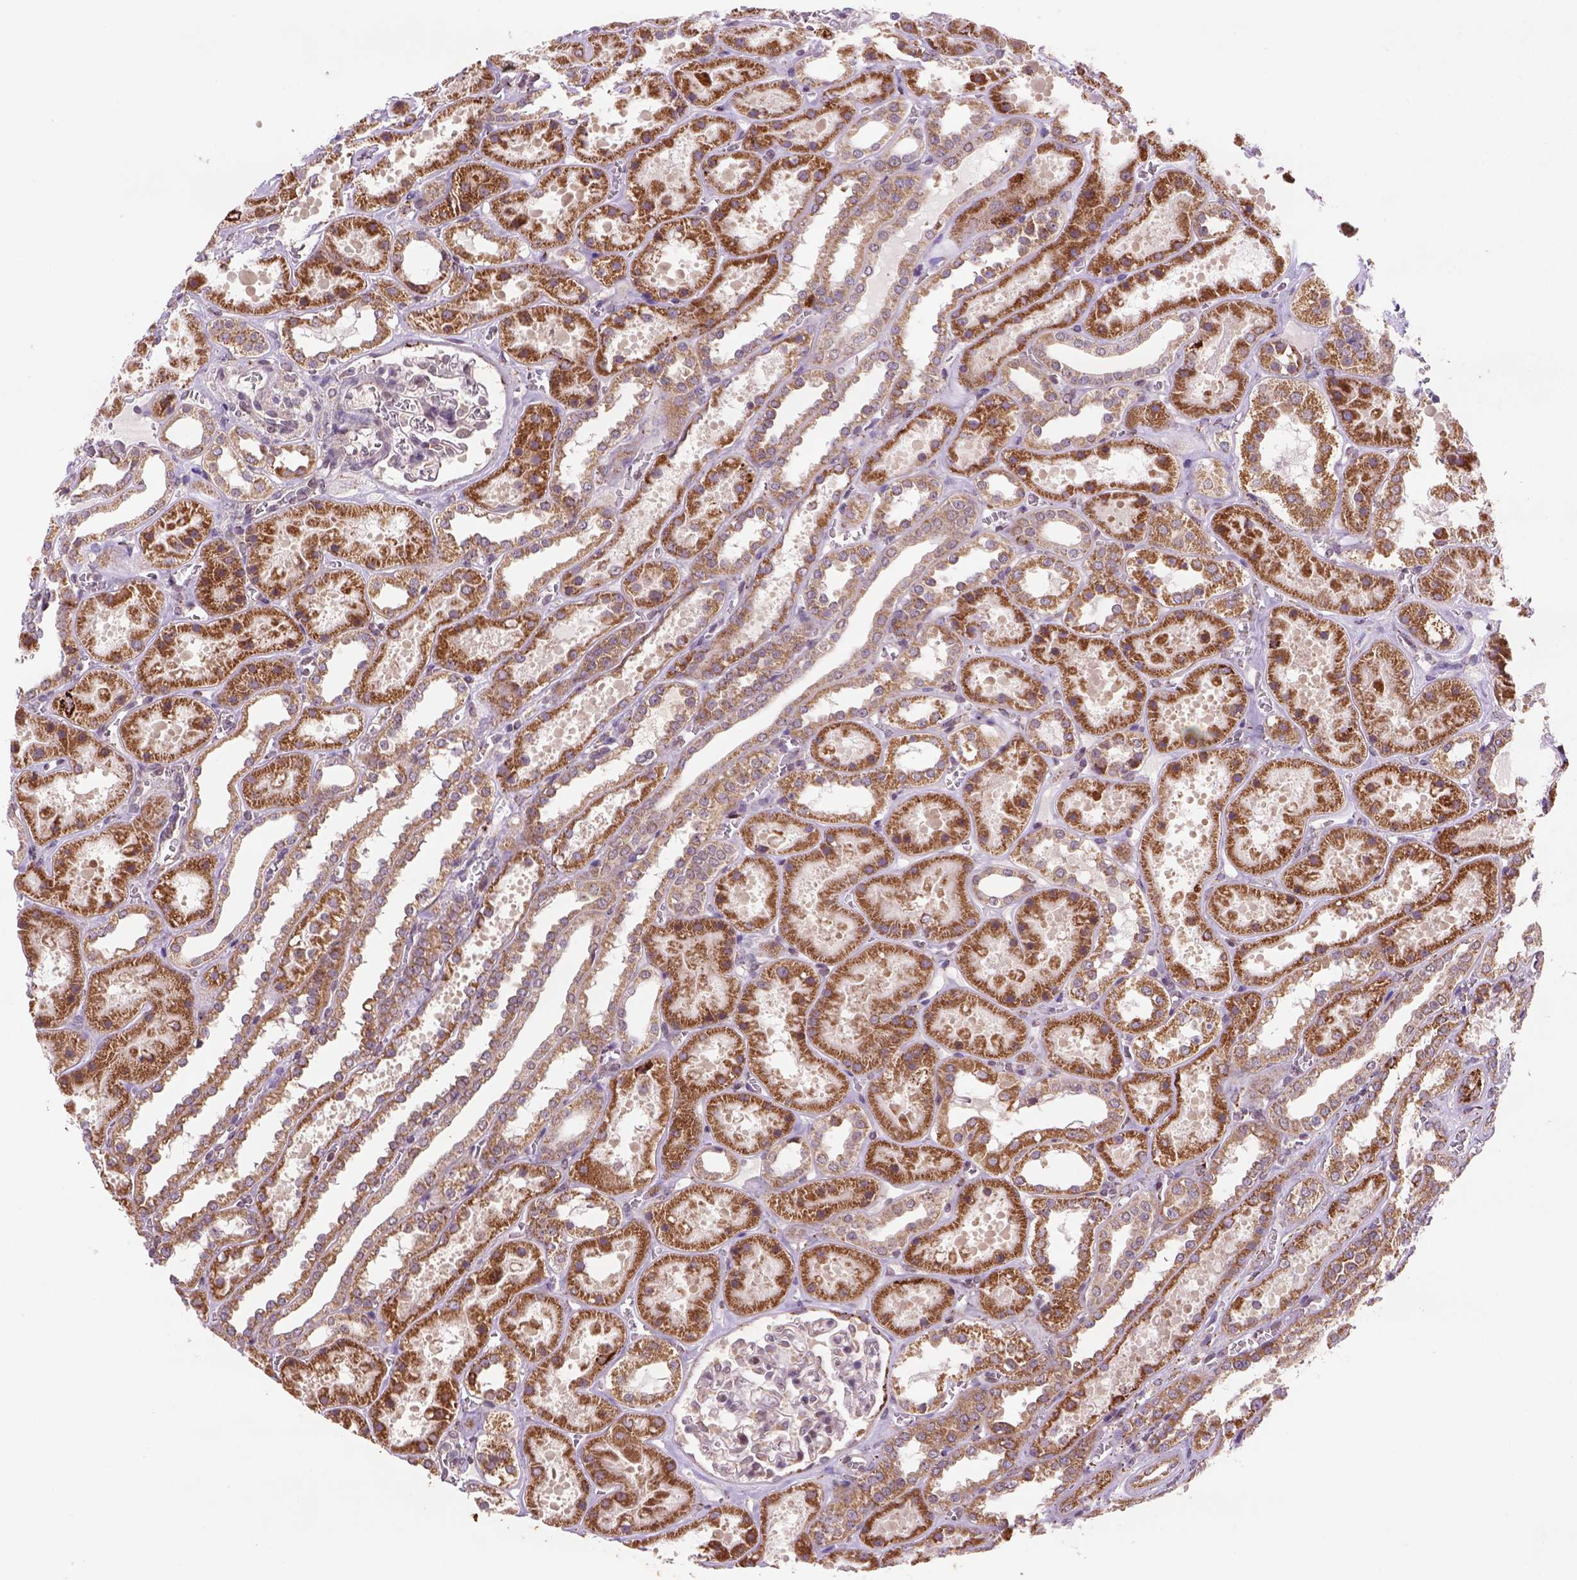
{"staining": {"intensity": "moderate", "quantity": "<25%", "location": "cytoplasmic/membranous"}, "tissue": "kidney", "cell_type": "Cells in glomeruli", "image_type": "normal", "snomed": [{"axis": "morphology", "description": "Normal tissue, NOS"}, {"axis": "topography", "description": "Kidney"}], "caption": "A low amount of moderate cytoplasmic/membranous expression is present in approximately <25% of cells in glomeruli in normal kidney.", "gene": "FZD7", "patient": {"sex": "female", "age": 41}}